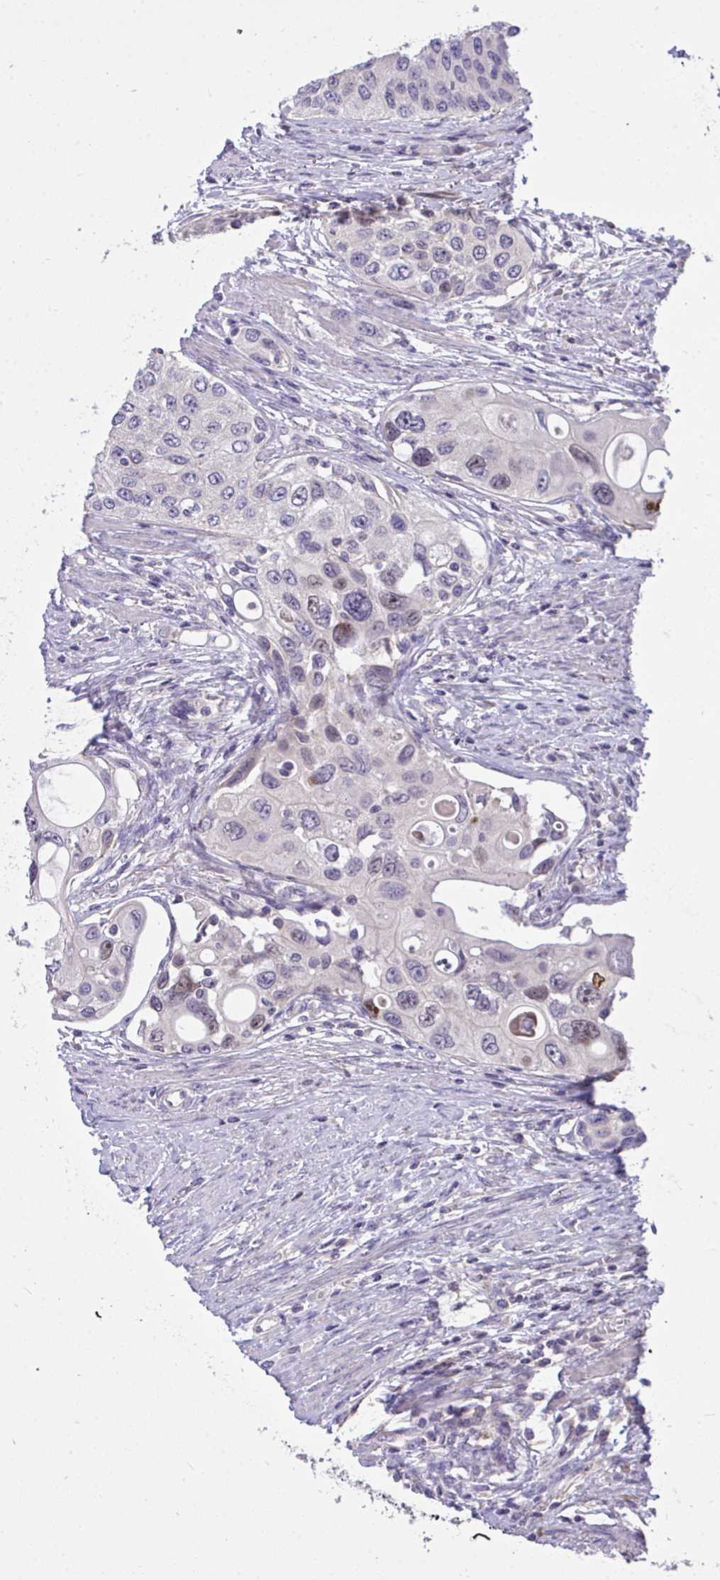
{"staining": {"intensity": "moderate", "quantity": "<25%", "location": "cytoplasmic/membranous,nuclear"}, "tissue": "urothelial cancer", "cell_type": "Tumor cells", "image_type": "cancer", "snomed": [{"axis": "morphology", "description": "Urothelial carcinoma, High grade"}, {"axis": "topography", "description": "Urinary bladder"}], "caption": "This photomicrograph shows IHC staining of urothelial cancer, with low moderate cytoplasmic/membranous and nuclear staining in approximately <25% of tumor cells.", "gene": "C19orf54", "patient": {"sex": "female", "age": 56}}